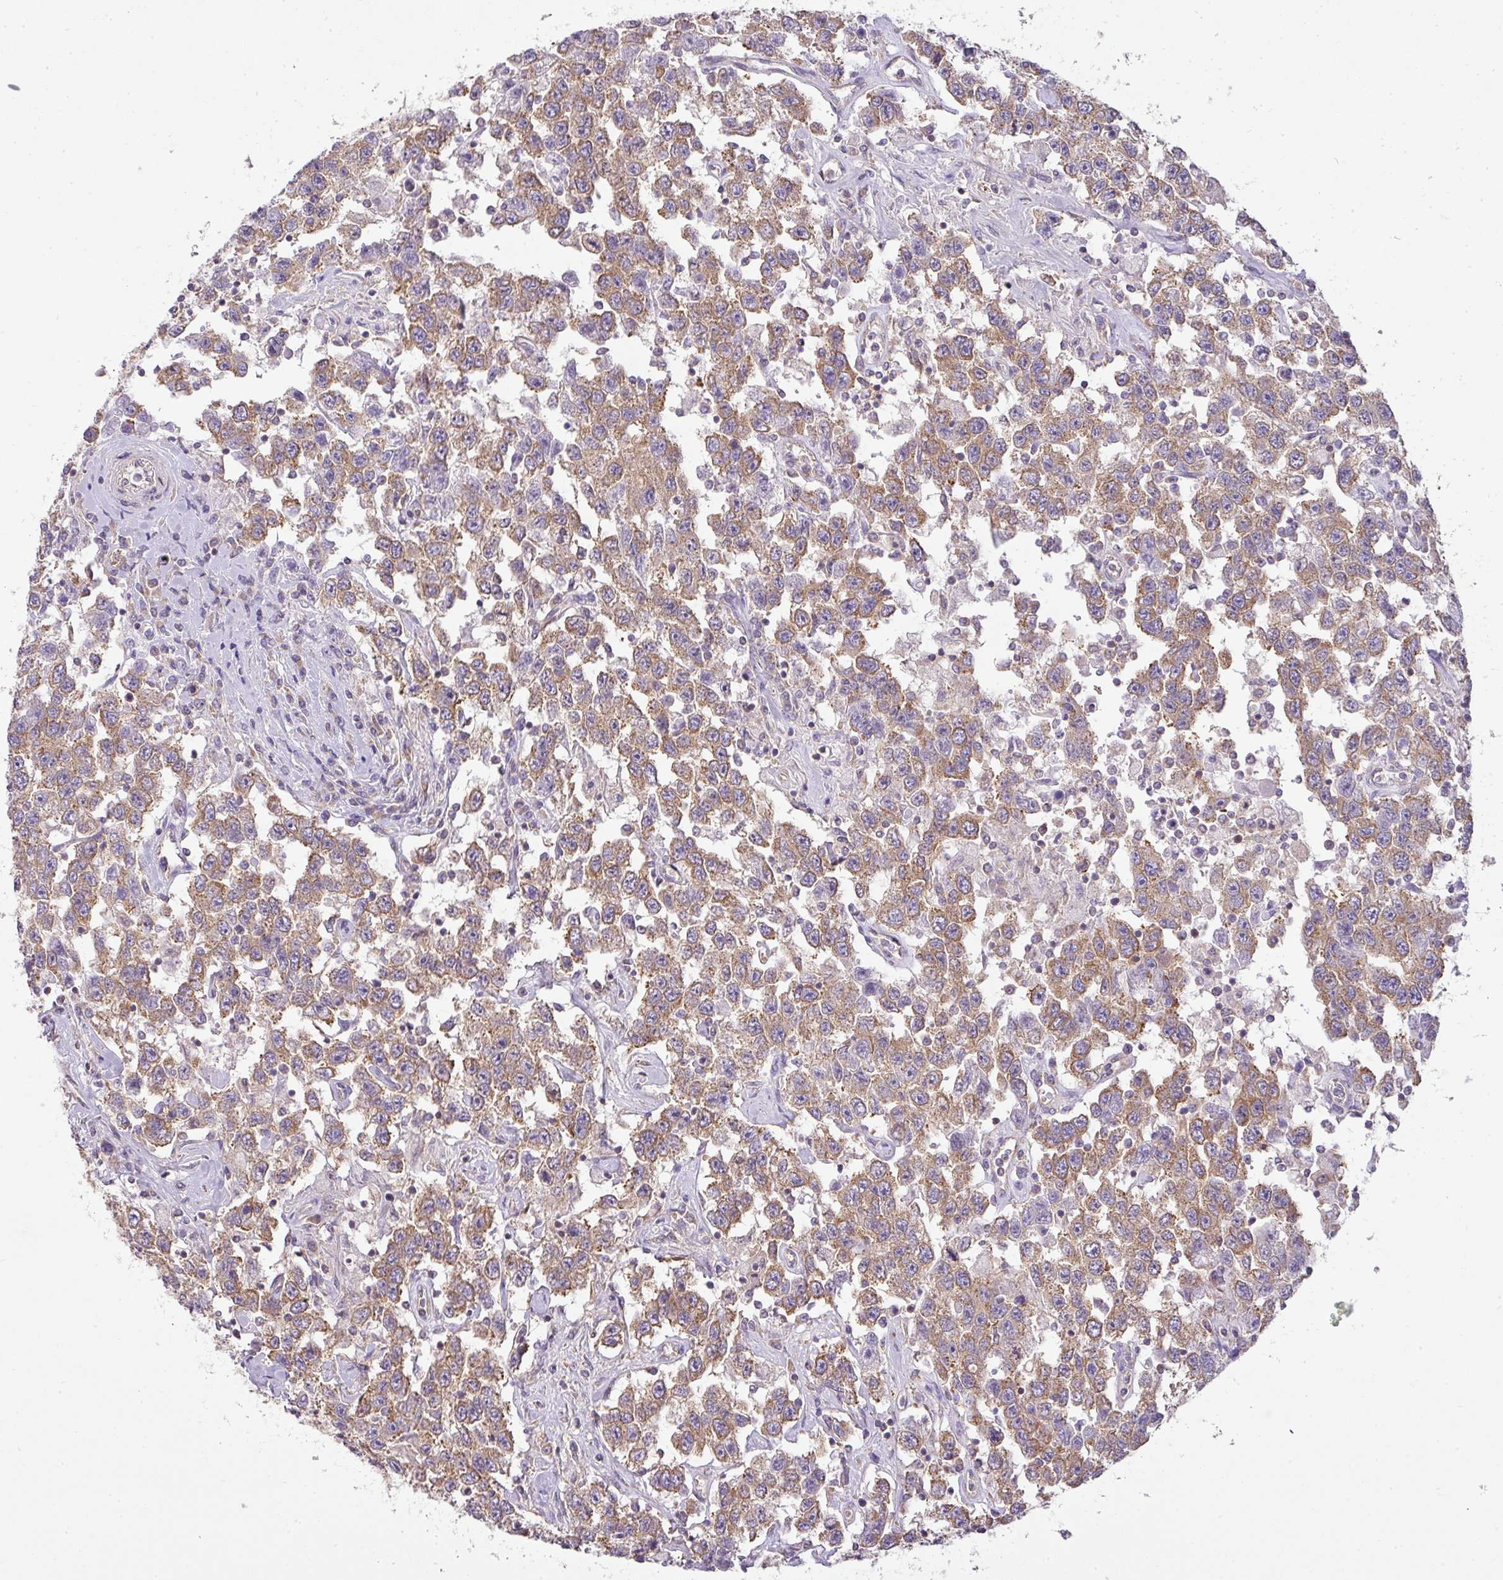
{"staining": {"intensity": "moderate", "quantity": ">75%", "location": "cytoplasmic/membranous"}, "tissue": "testis cancer", "cell_type": "Tumor cells", "image_type": "cancer", "snomed": [{"axis": "morphology", "description": "Seminoma, NOS"}, {"axis": "topography", "description": "Testis"}], "caption": "This is a photomicrograph of immunohistochemistry (IHC) staining of seminoma (testis), which shows moderate staining in the cytoplasmic/membranous of tumor cells.", "gene": "ZNF211", "patient": {"sex": "male", "age": 41}}